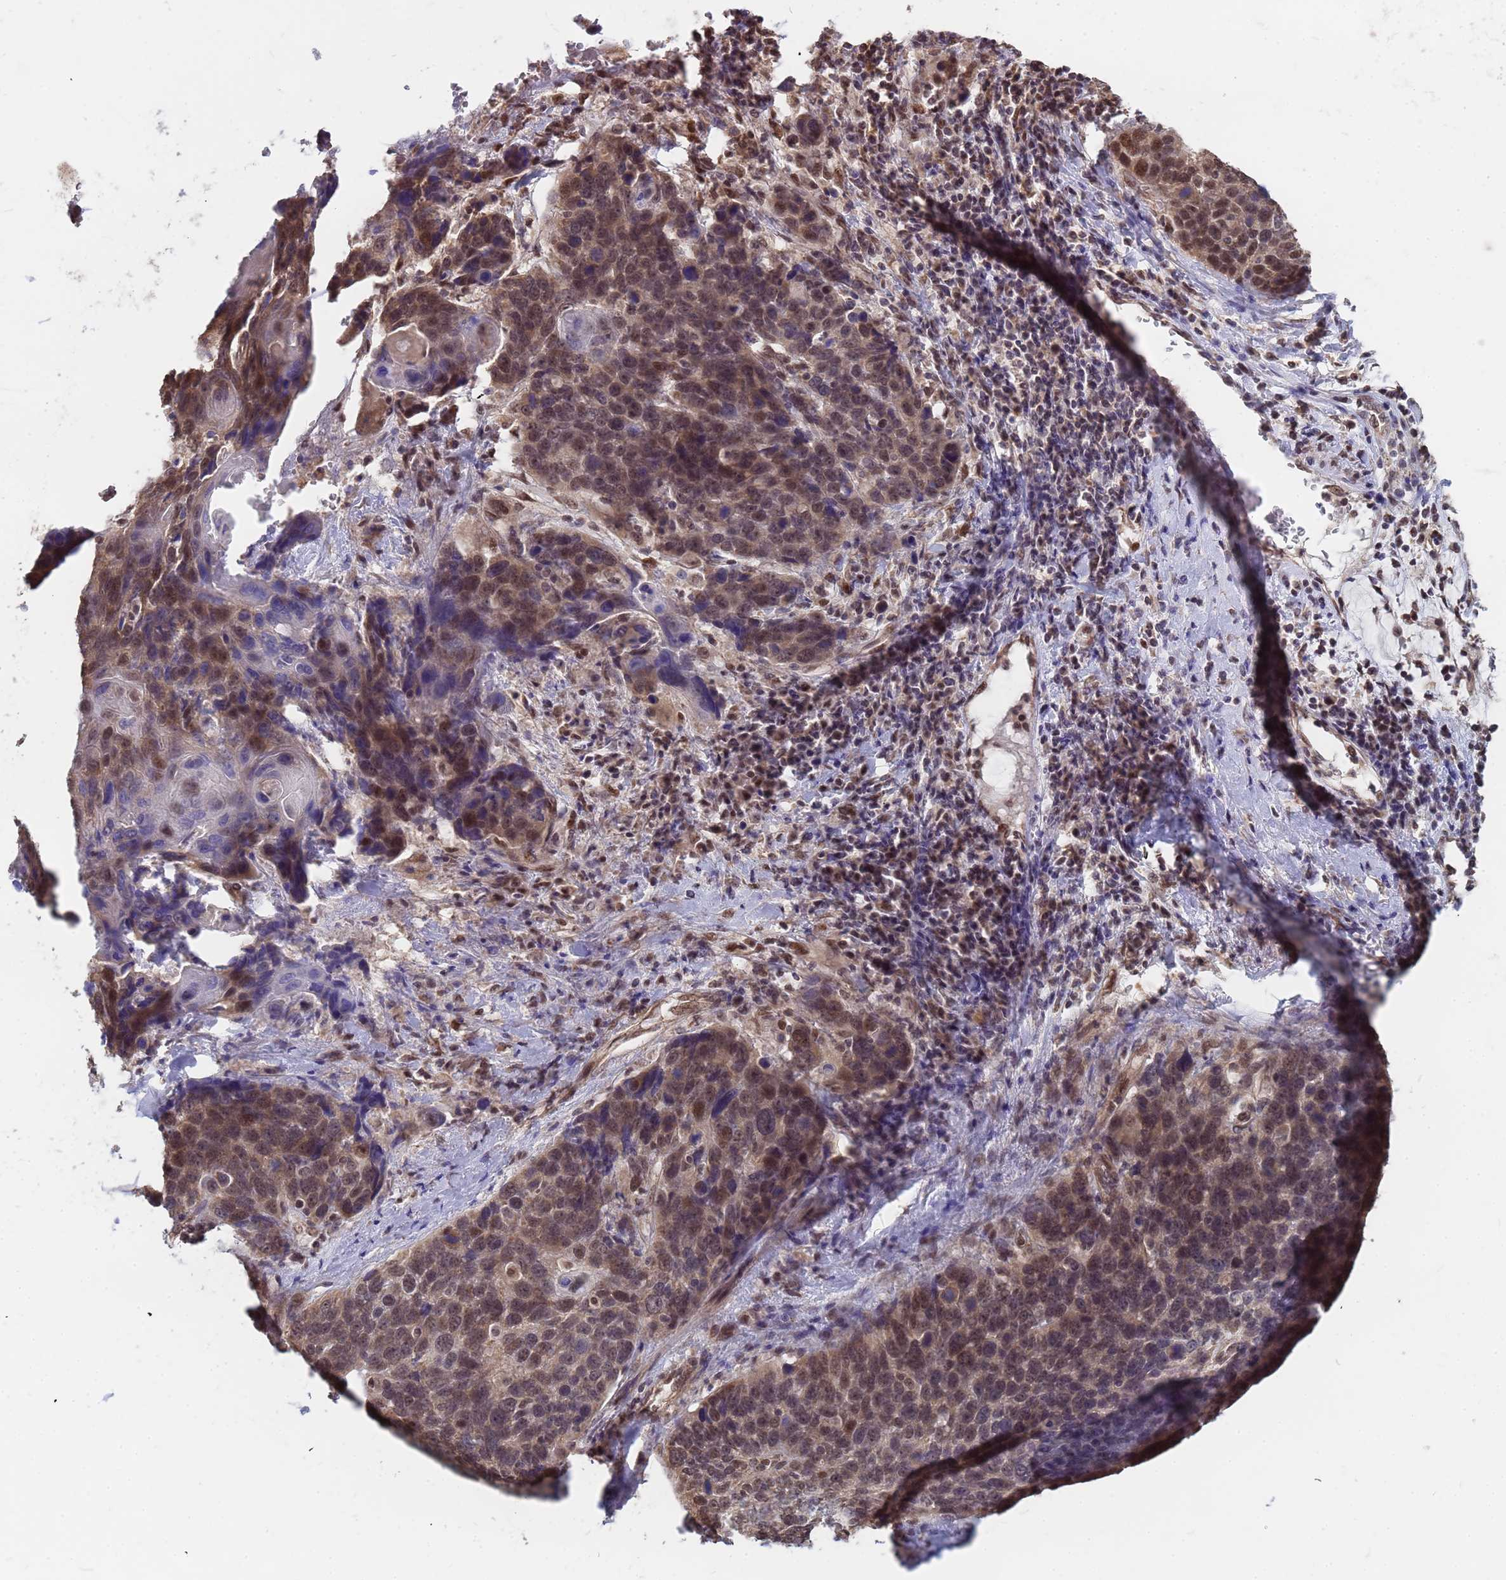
{"staining": {"intensity": "moderate", "quantity": ">75%", "location": "nuclear"}, "tissue": "lung cancer", "cell_type": "Tumor cells", "image_type": "cancer", "snomed": [{"axis": "morphology", "description": "Squamous cell carcinoma, NOS"}, {"axis": "topography", "description": "Lung"}], "caption": "Human lung cancer stained for a protein (brown) displays moderate nuclear positive expression in about >75% of tumor cells.", "gene": "DENND2B", "patient": {"sex": "male", "age": 66}}